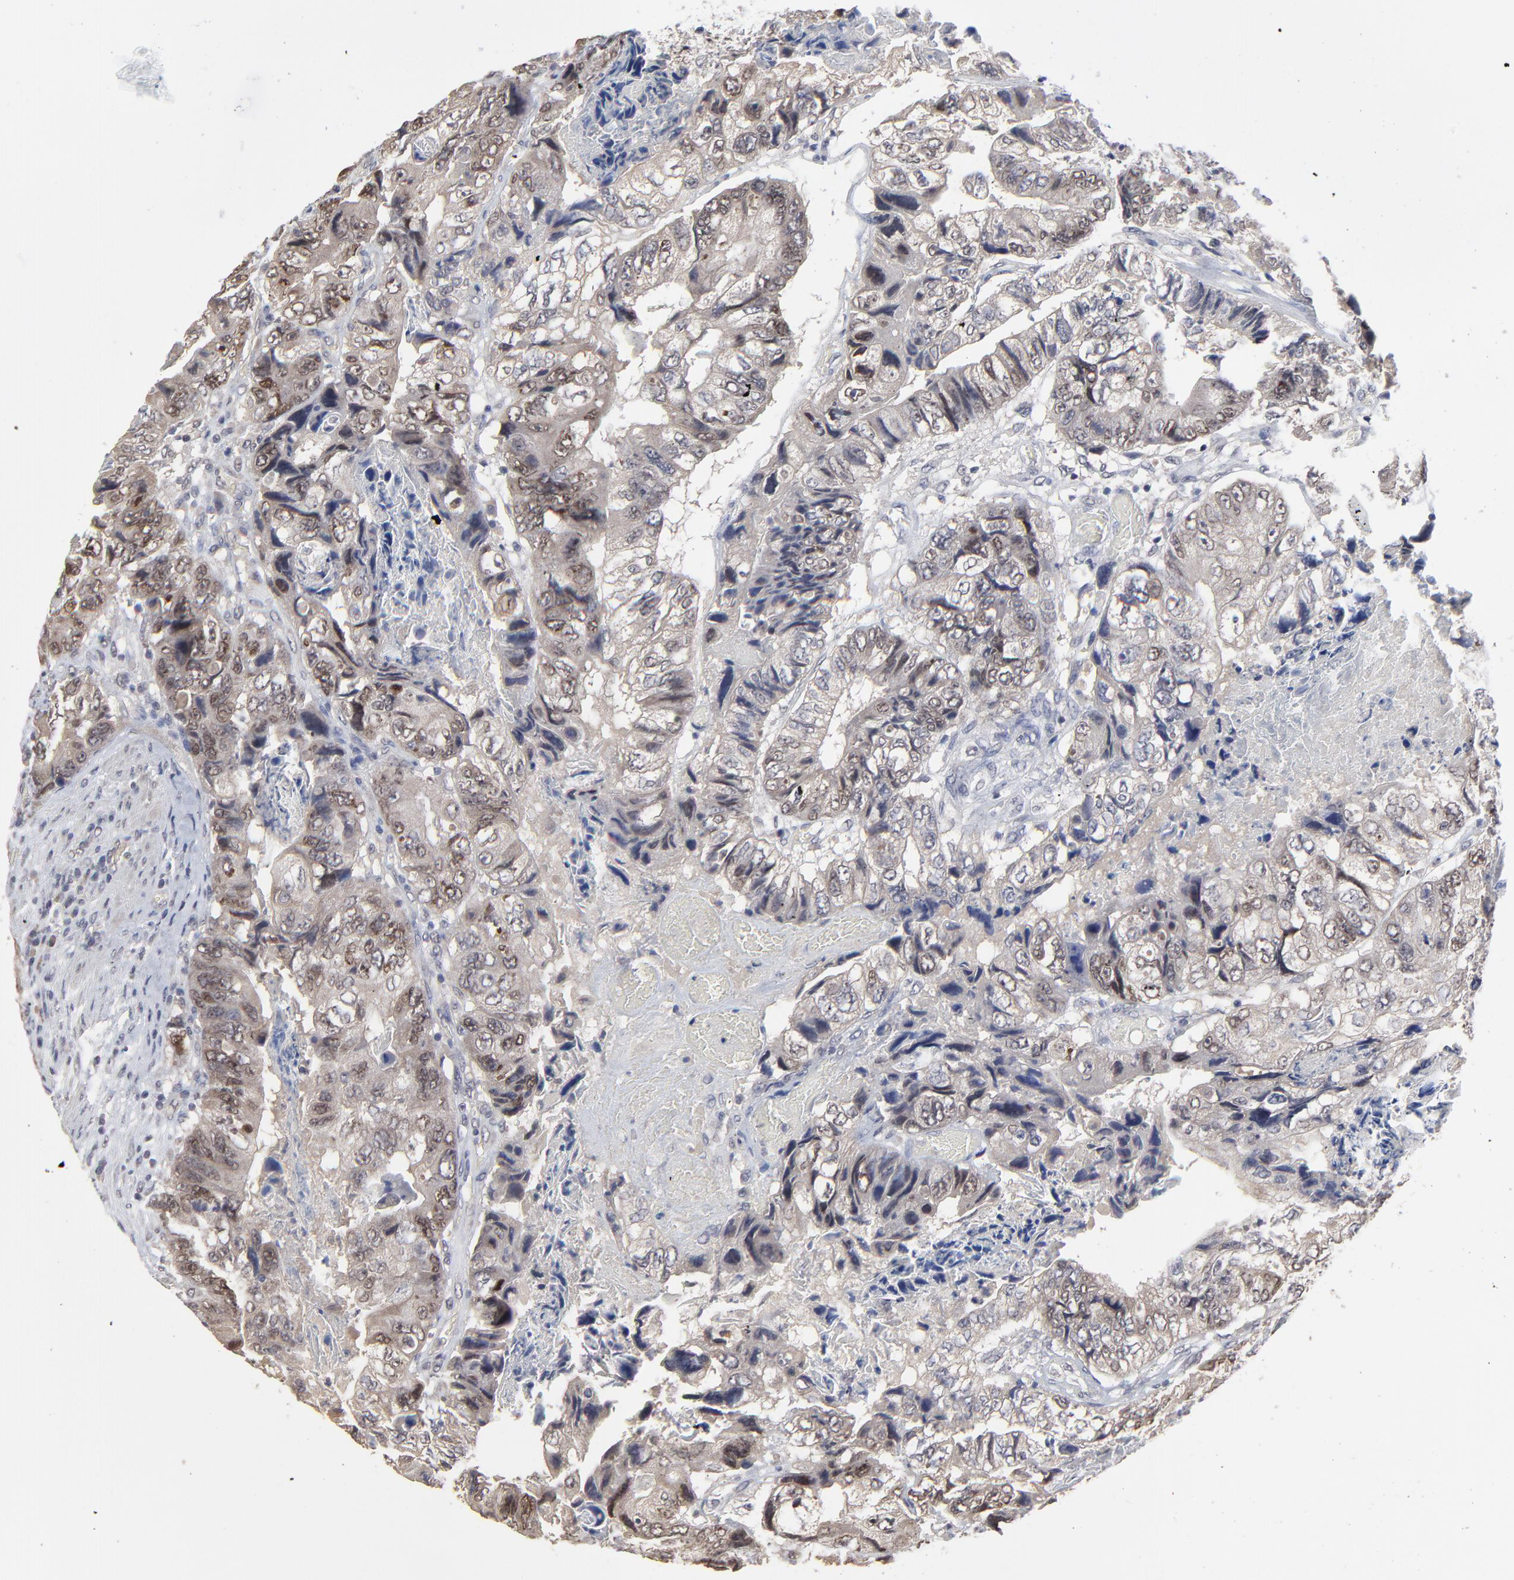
{"staining": {"intensity": "moderate", "quantity": "25%-75%", "location": "cytoplasmic/membranous,nuclear"}, "tissue": "colorectal cancer", "cell_type": "Tumor cells", "image_type": "cancer", "snomed": [{"axis": "morphology", "description": "Adenocarcinoma, NOS"}, {"axis": "topography", "description": "Rectum"}], "caption": "Protein staining of colorectal adenocarcinoma tissue reveals moderate cytoplasmic/membranous and nuclear expression in about 25%-75% of tumor cells.", "gene": "FAM199X", "patient": {"sex": "female", "age": 82}}